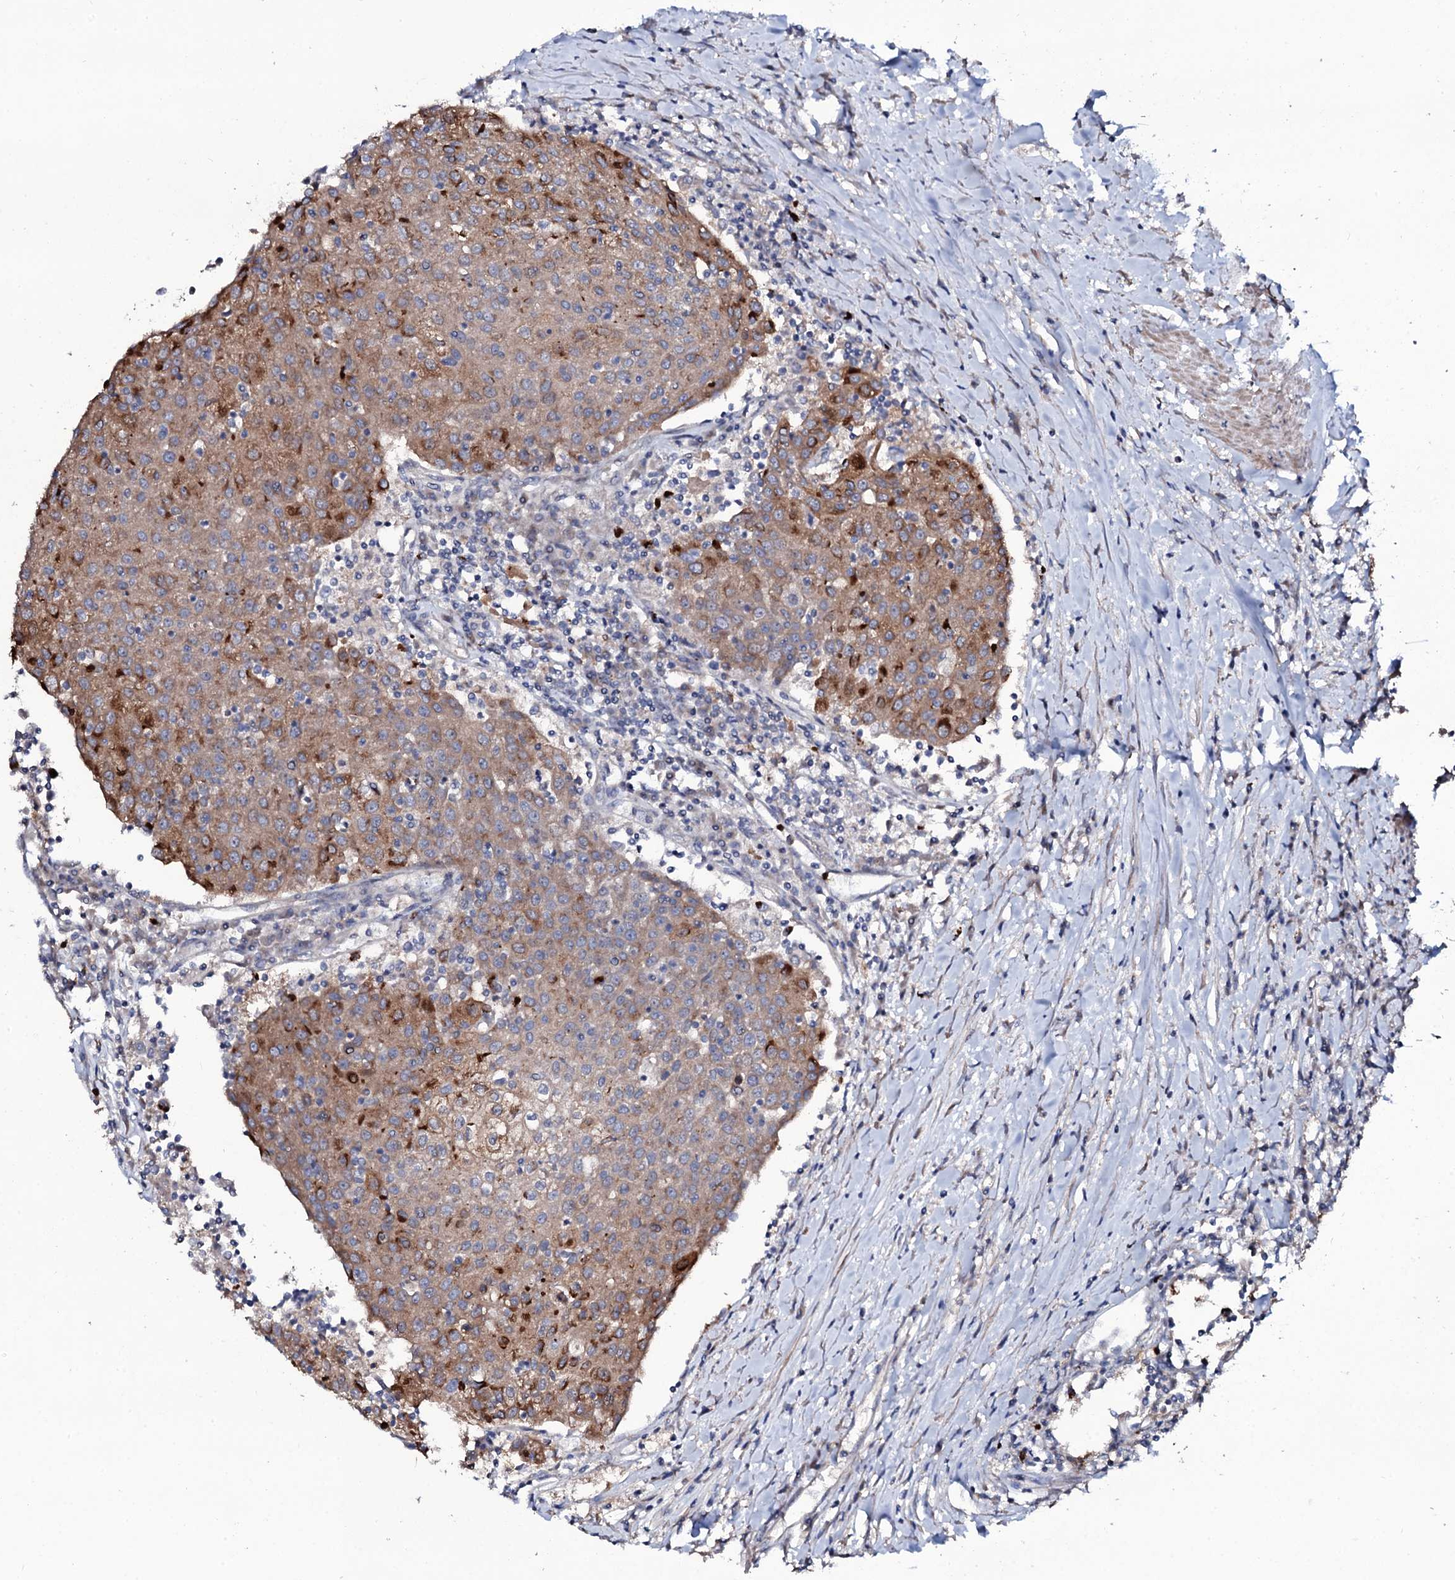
{"staining": {"intensity": "moderate", "quantity": "25%-75%", "location": "cytoplasmic/membranous"}, "tissue": "urothelial cancer", "cell_type": "Tumor cells", "image_type": "cancer", "snomed": [{"axis": "morphology", "description": "Urothelial carcinoma, High grade"}, {"axis": "topography", "description": "Urinary bladder"}], "caption": "The histopathology image demonstrates staining of high-grade urothelial carcinoma, revealing moderate cytoplasmic/membranous protein staining (brown color) within tumor cells.", "gene": "COG6", "patient": {"sex": "female", "age": 85}}